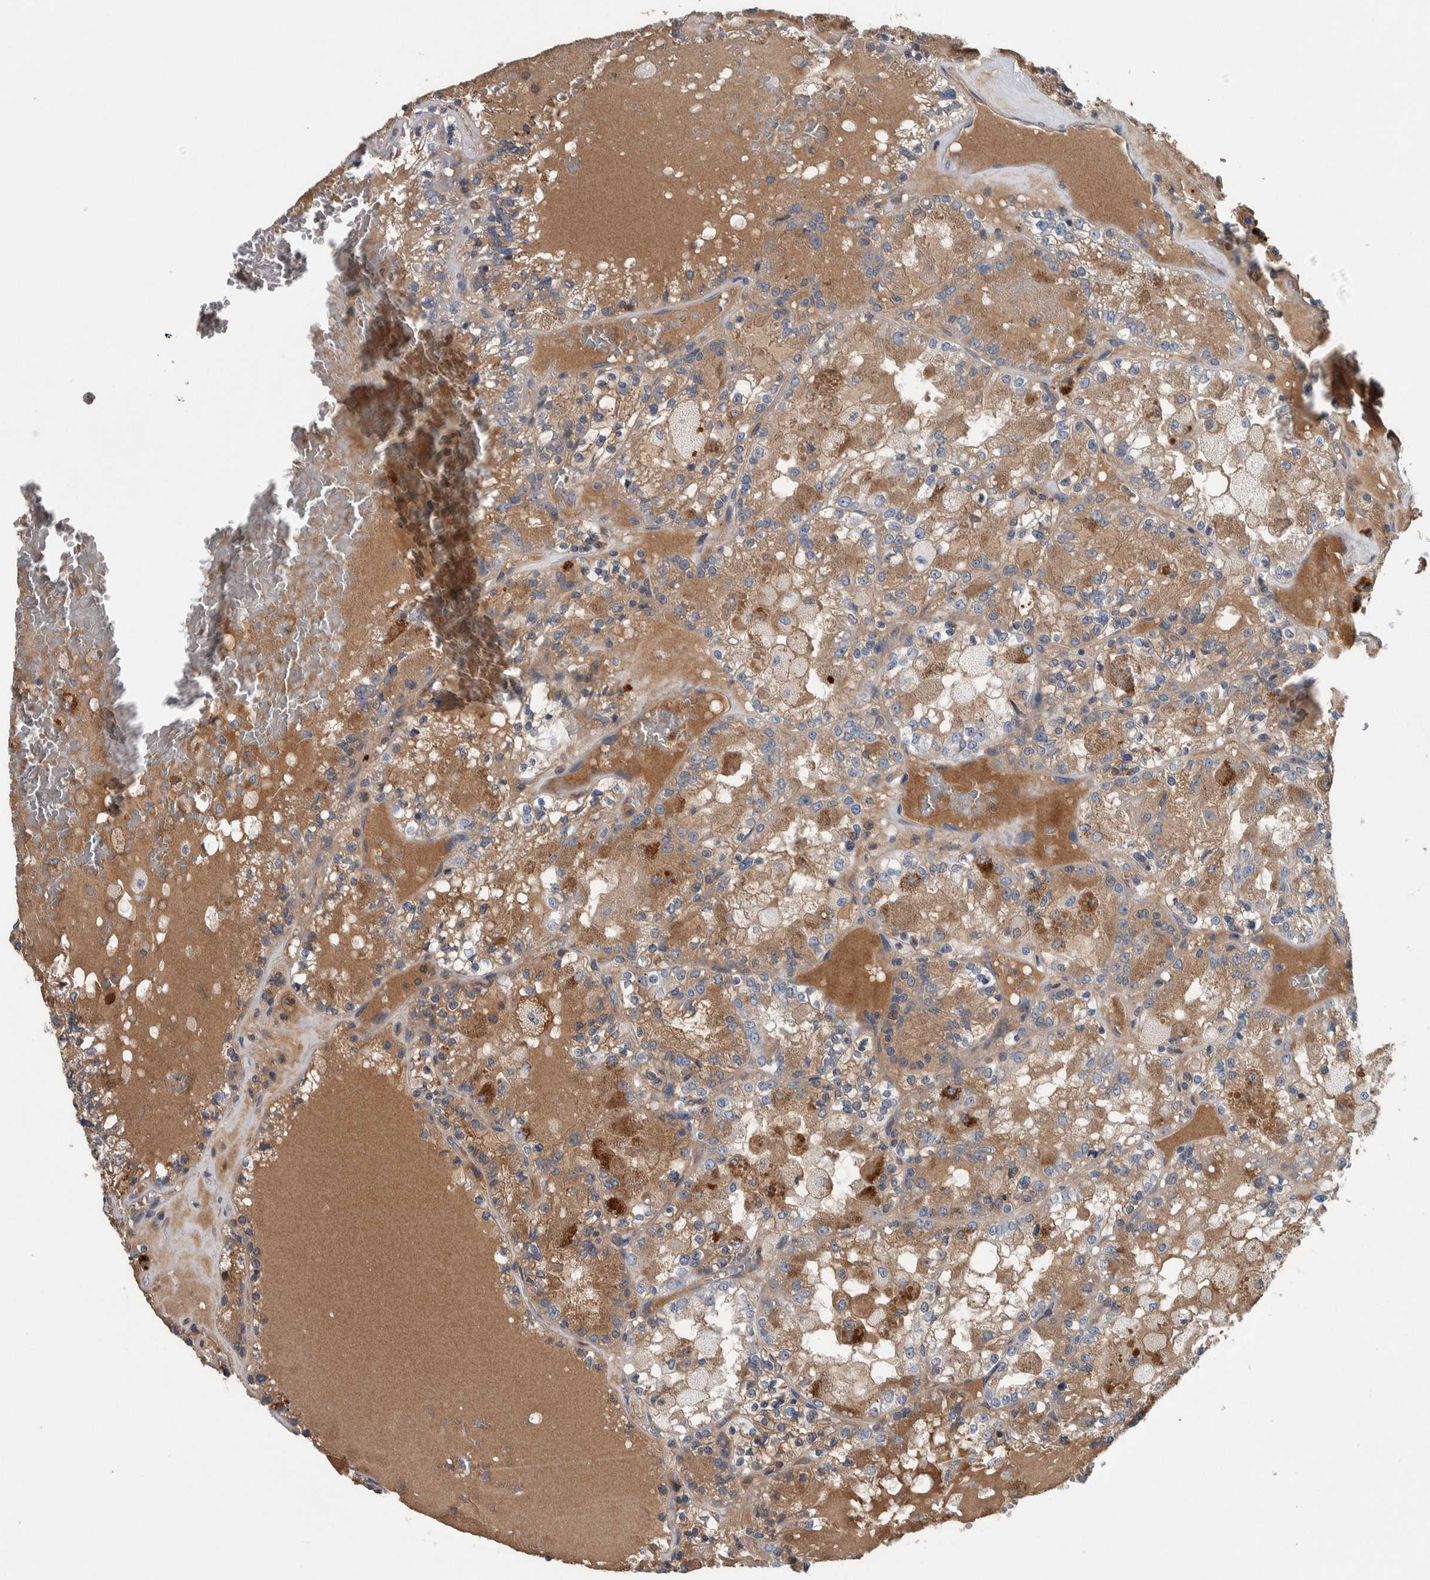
{"staining": {"intensity": "moderate", "quantity": ">75%", "location": "cytoplasmic/membranous"}, "tissue": "renal cancer", "cell_type": "Tumor cells", "image_type": "cancer", "snomed": [{"axis": "morphology", "description": "Adenocarcinoma, NOS"}, {"axis": "topography", "description": "Kidney"}], "caption": "This photomicrograph demonstrates IHC staining of human renal cancer (adenocarcinoma), with medium moderate cytoplasmic/membranous staining in about >75% of tumor cells.", "gene": "SERPINC1", "patient": {"sex": "female", "age": 56}}